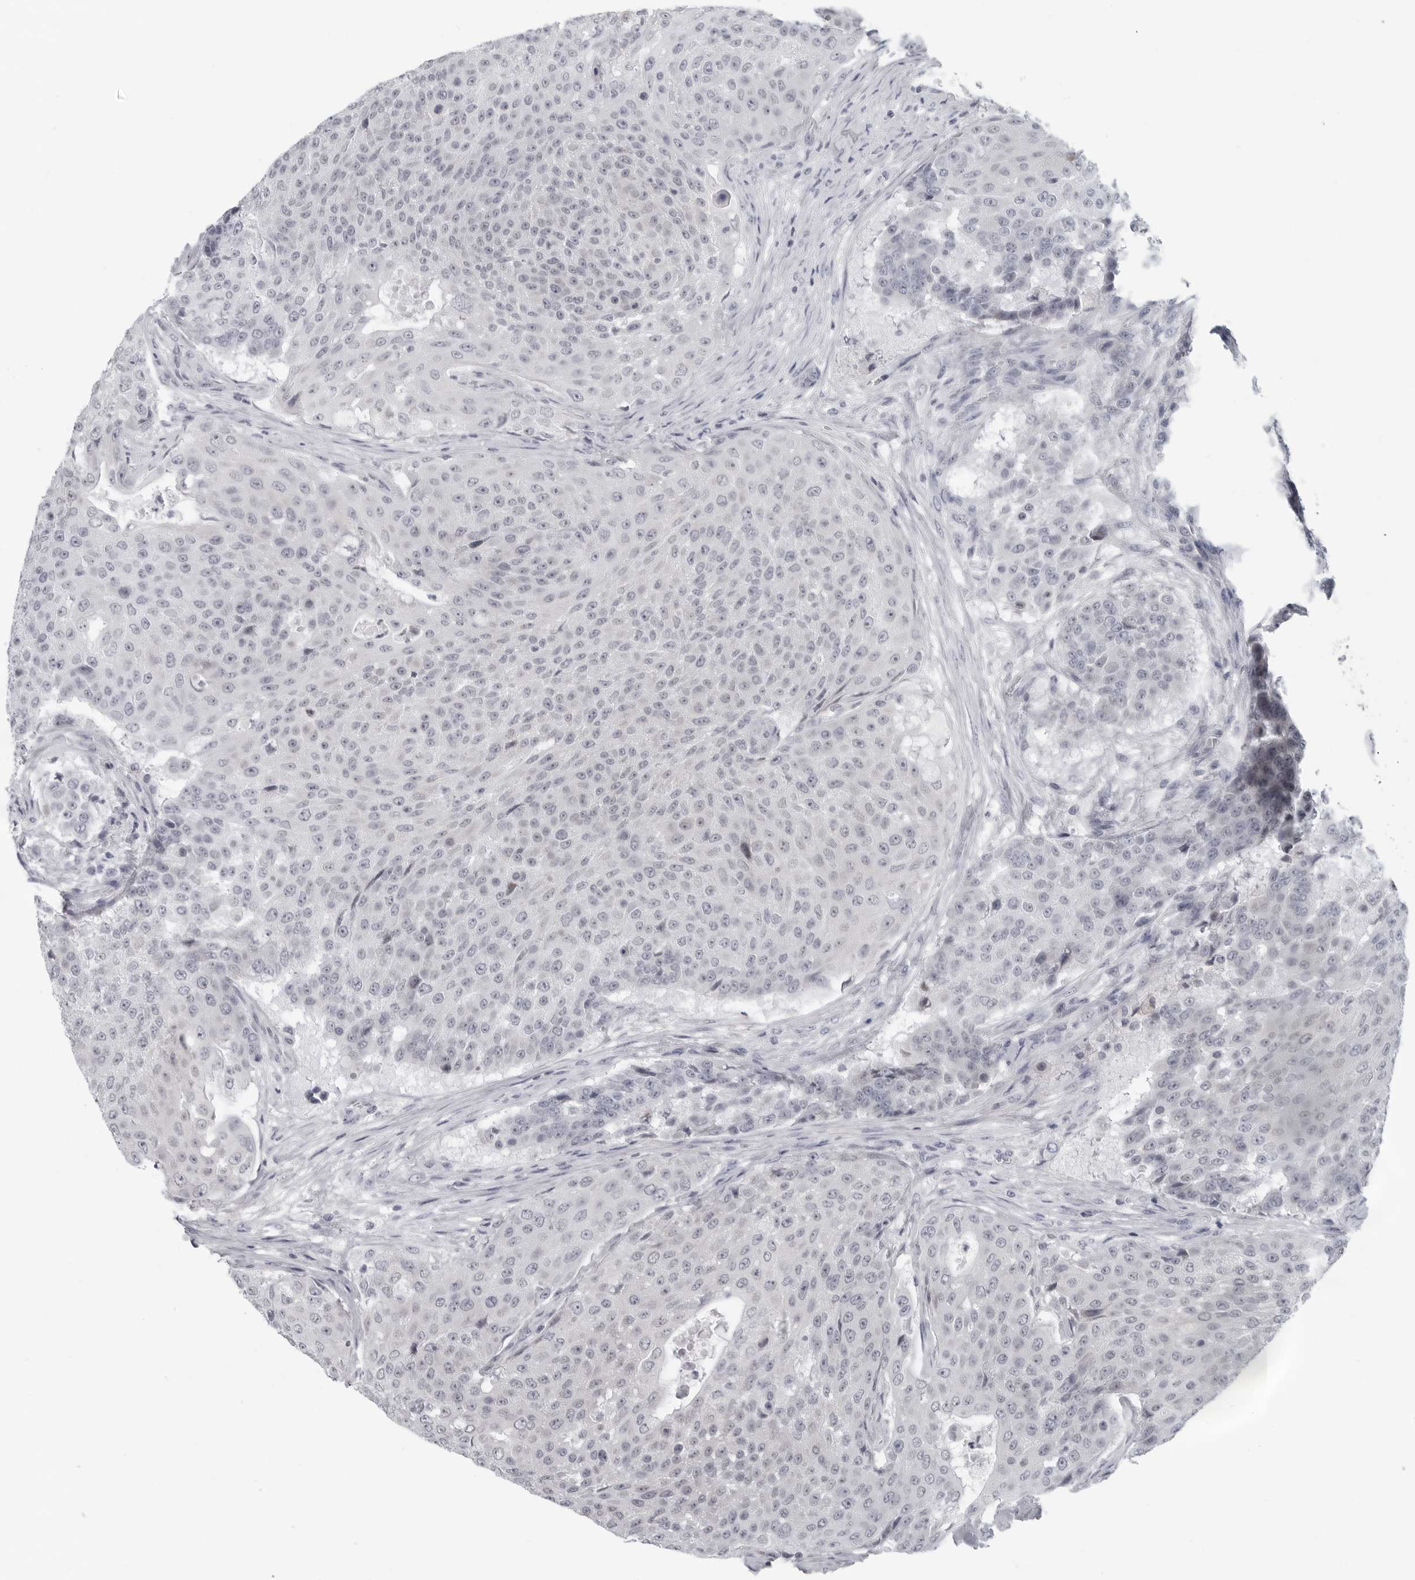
{"staining": {"intensity": "negative", "quantity": "none", "location": "none"}, "tissue": "urothelial cancer", "cell_type": "Tumor cells", "image_type": "cancer", "snomed": [{"axis": "morphology", "description": "Urothelial carcinoma, High grade"}, {"axis": "topography", "description": "Urinary bladder"}], "caption": "An IHC micrograph of urothelial cancer is shown. There is no staining in tumor cells of urothelial cancer.", "gene": "OPLAH", "patient": {"sex": "female", "age": 63}}